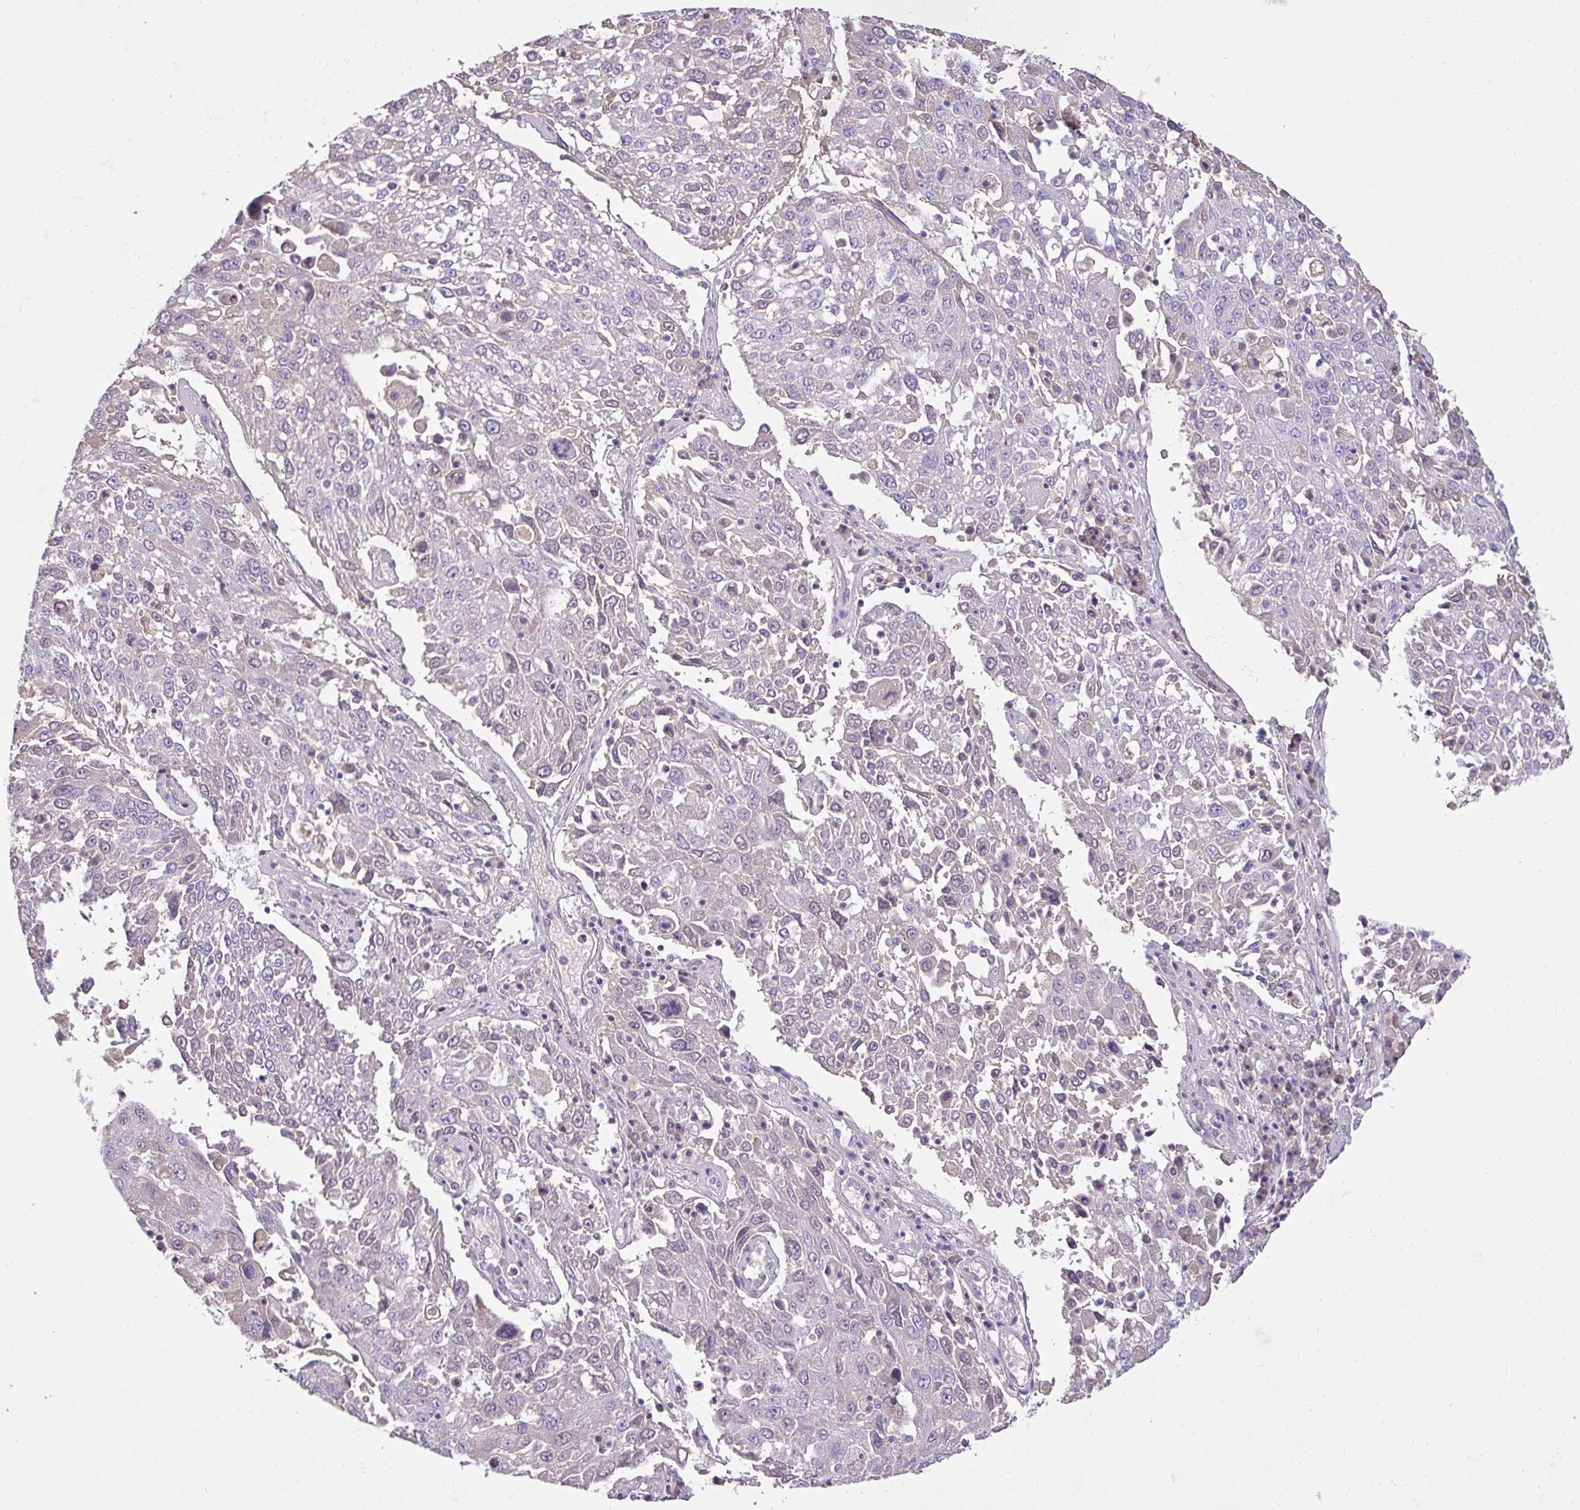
{"staining": {"intensity": "negative", "quantity": "none", "location": "none"}, "tissue": "lung cancer", "cell_type": "Tumor cells", "image_type": "cancer", "snomed": [{"axis": "morphology", "description": "Squamous cell carcinoma, NOS"}, {"axis": "topography", "description": "Lung"}], "caption": "A high-resolution image shows immunohistochemistry (IHC) staining of lung cancer, which shows no significant positivity in tumor cells.", "gene": "OR6C6", "patient": {"sex": "male", "age": 65}}